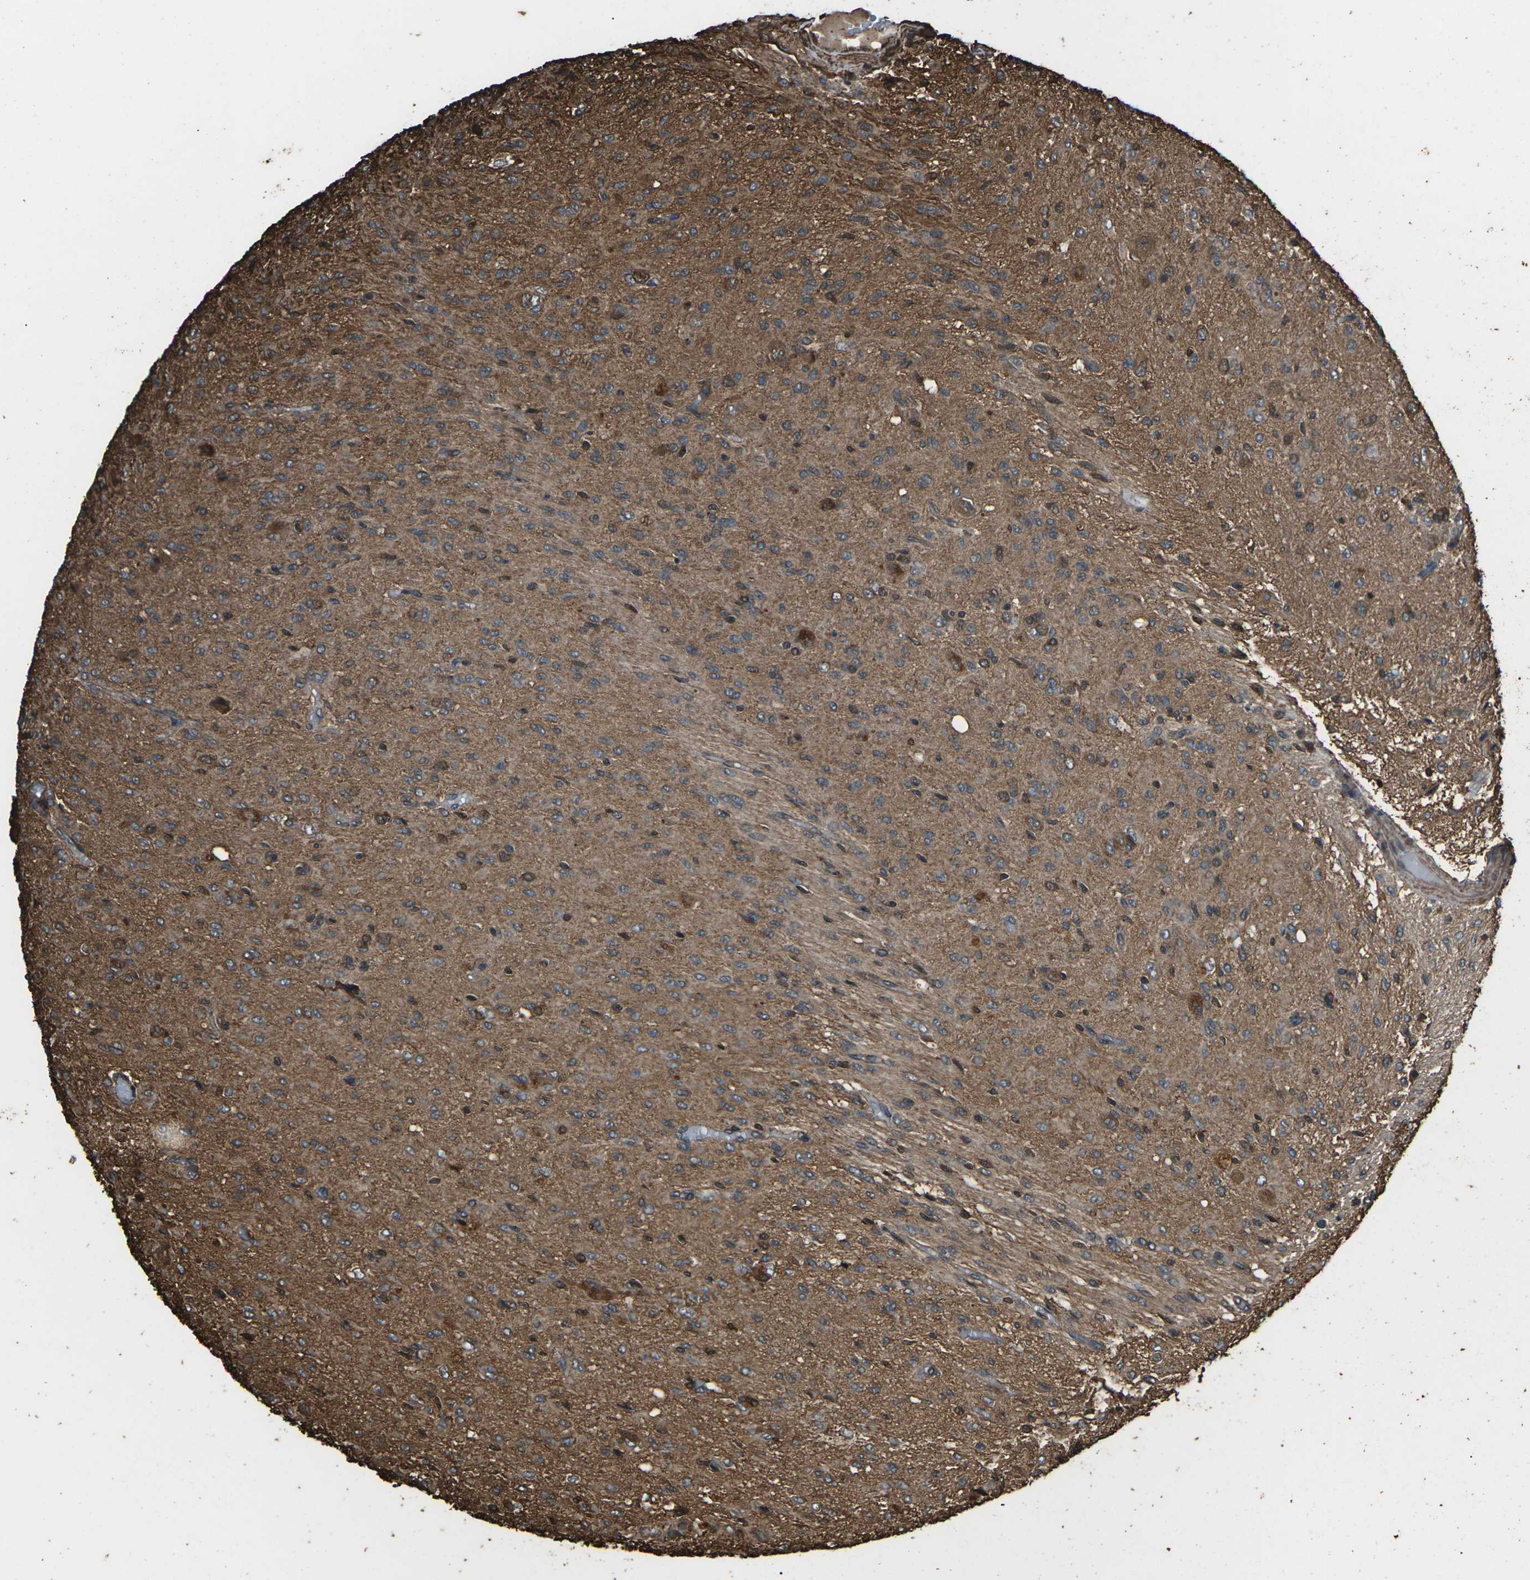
{"staining": {"intensity": "strong", "quantity": ">75%", "location": "cytoplasmic/membranous"}, "tissue": "glioma", "cell_type": "Tumor cells", "image_type": "cancer", "snomed": [{"axis": "morphology", "description": "Glioma, malignant, High grade"}, {"axis": "topography", "description": "Brain"}], "caption": "Malignant high-grade glioma tissue displays strong cytoplasmic/membranous staining in about >75% of tumor cells, visualized by immunohistochemistry.", "gene": "DHPS", "patient": {"sex": "female", "age": 59}}